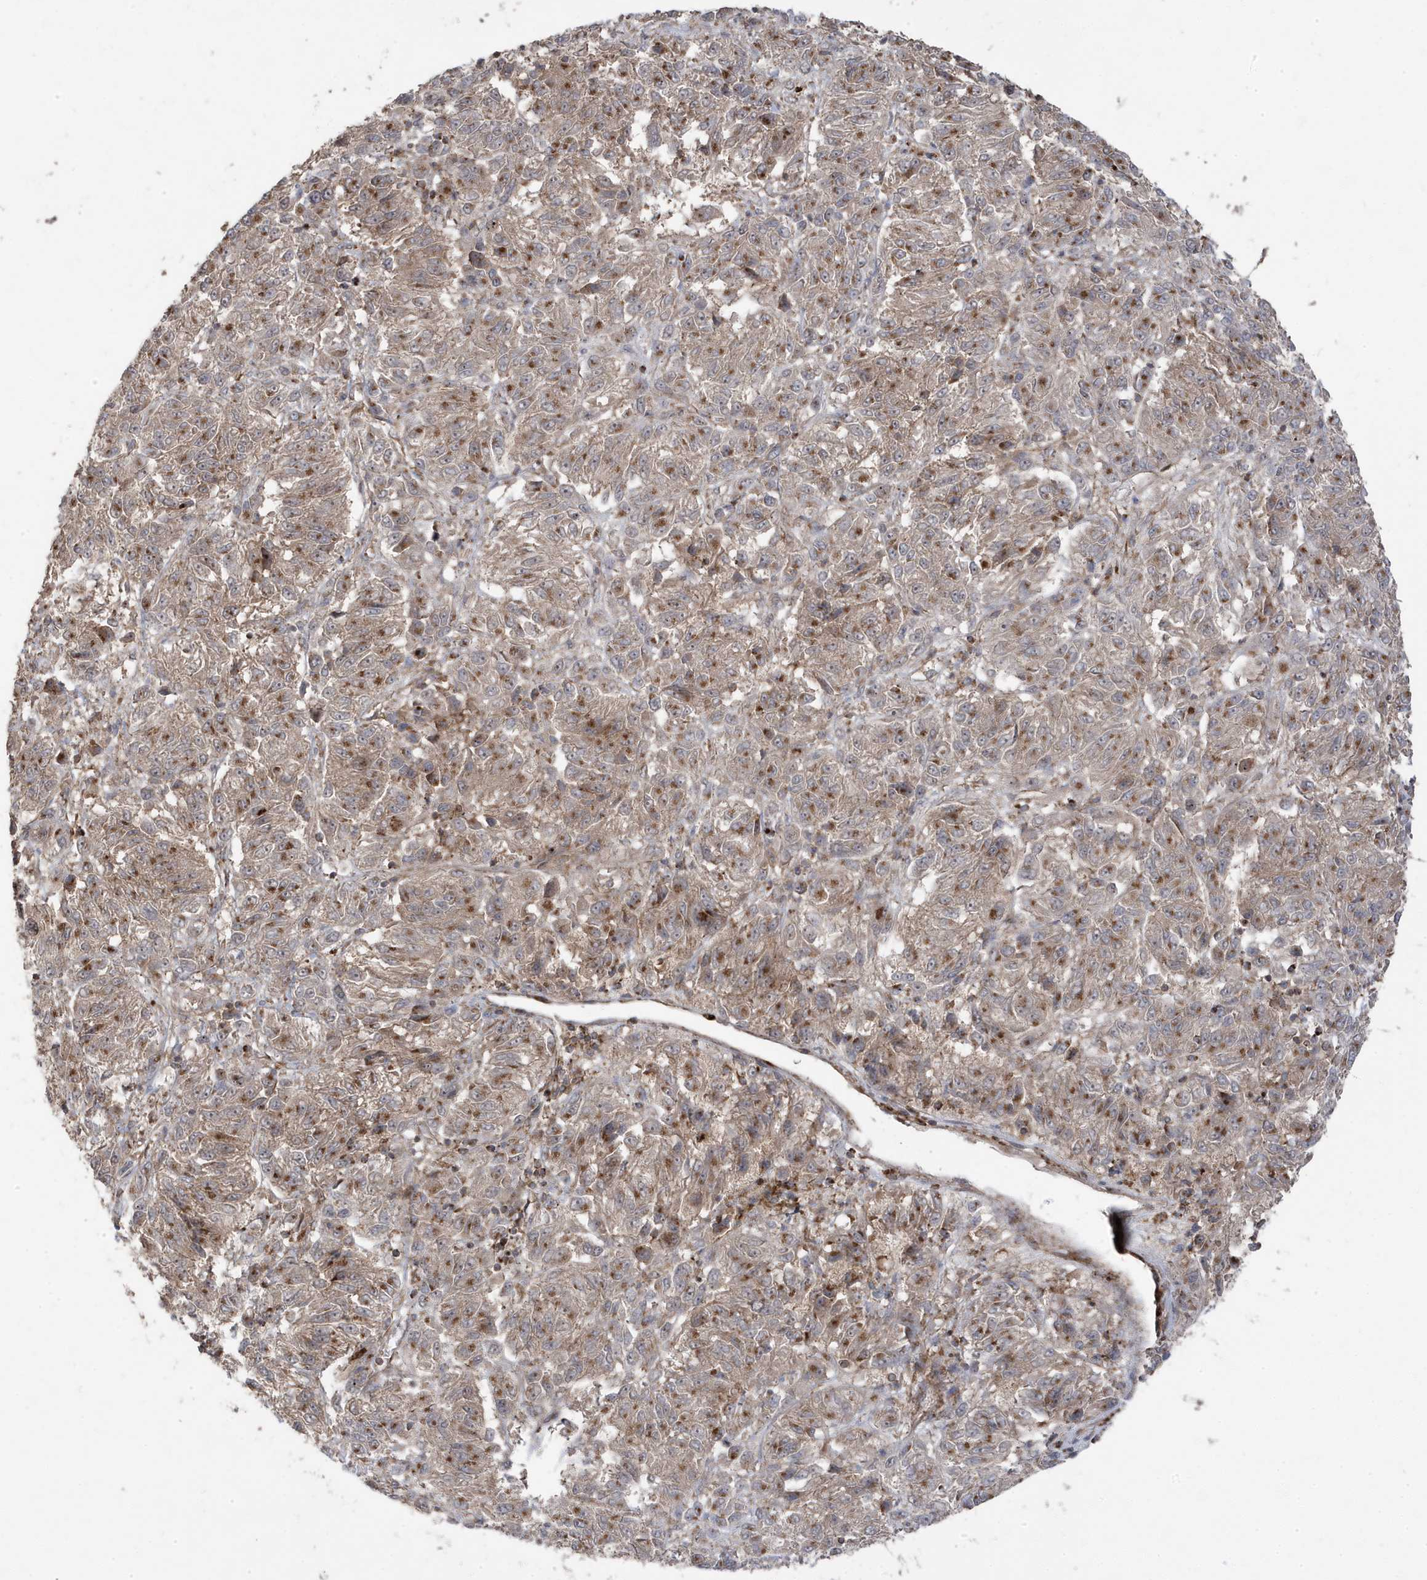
{"staining": {"intensity": "moderate", "quantity": ">75%", "location": "cytoplasmic/membranous"}, "tissue": "melanoma", "cell_type": "Tumor cells", "image_type": "cancer", "snomed": [{"axis": "morphology", "description": "Malignant melanoma, Metastatic site"}, {"axis": "topography", "description": "Lung"}], "caption": "Immunohistochemistry (IHC) image of melanoma stained for a protein (brown), which demonstrates medium levels of moderate cytoplasmic/membranous staining in approximately >75% of tumor cells.", "gene": "CETN3", "patient": {"sex": "male", "age": 64}}